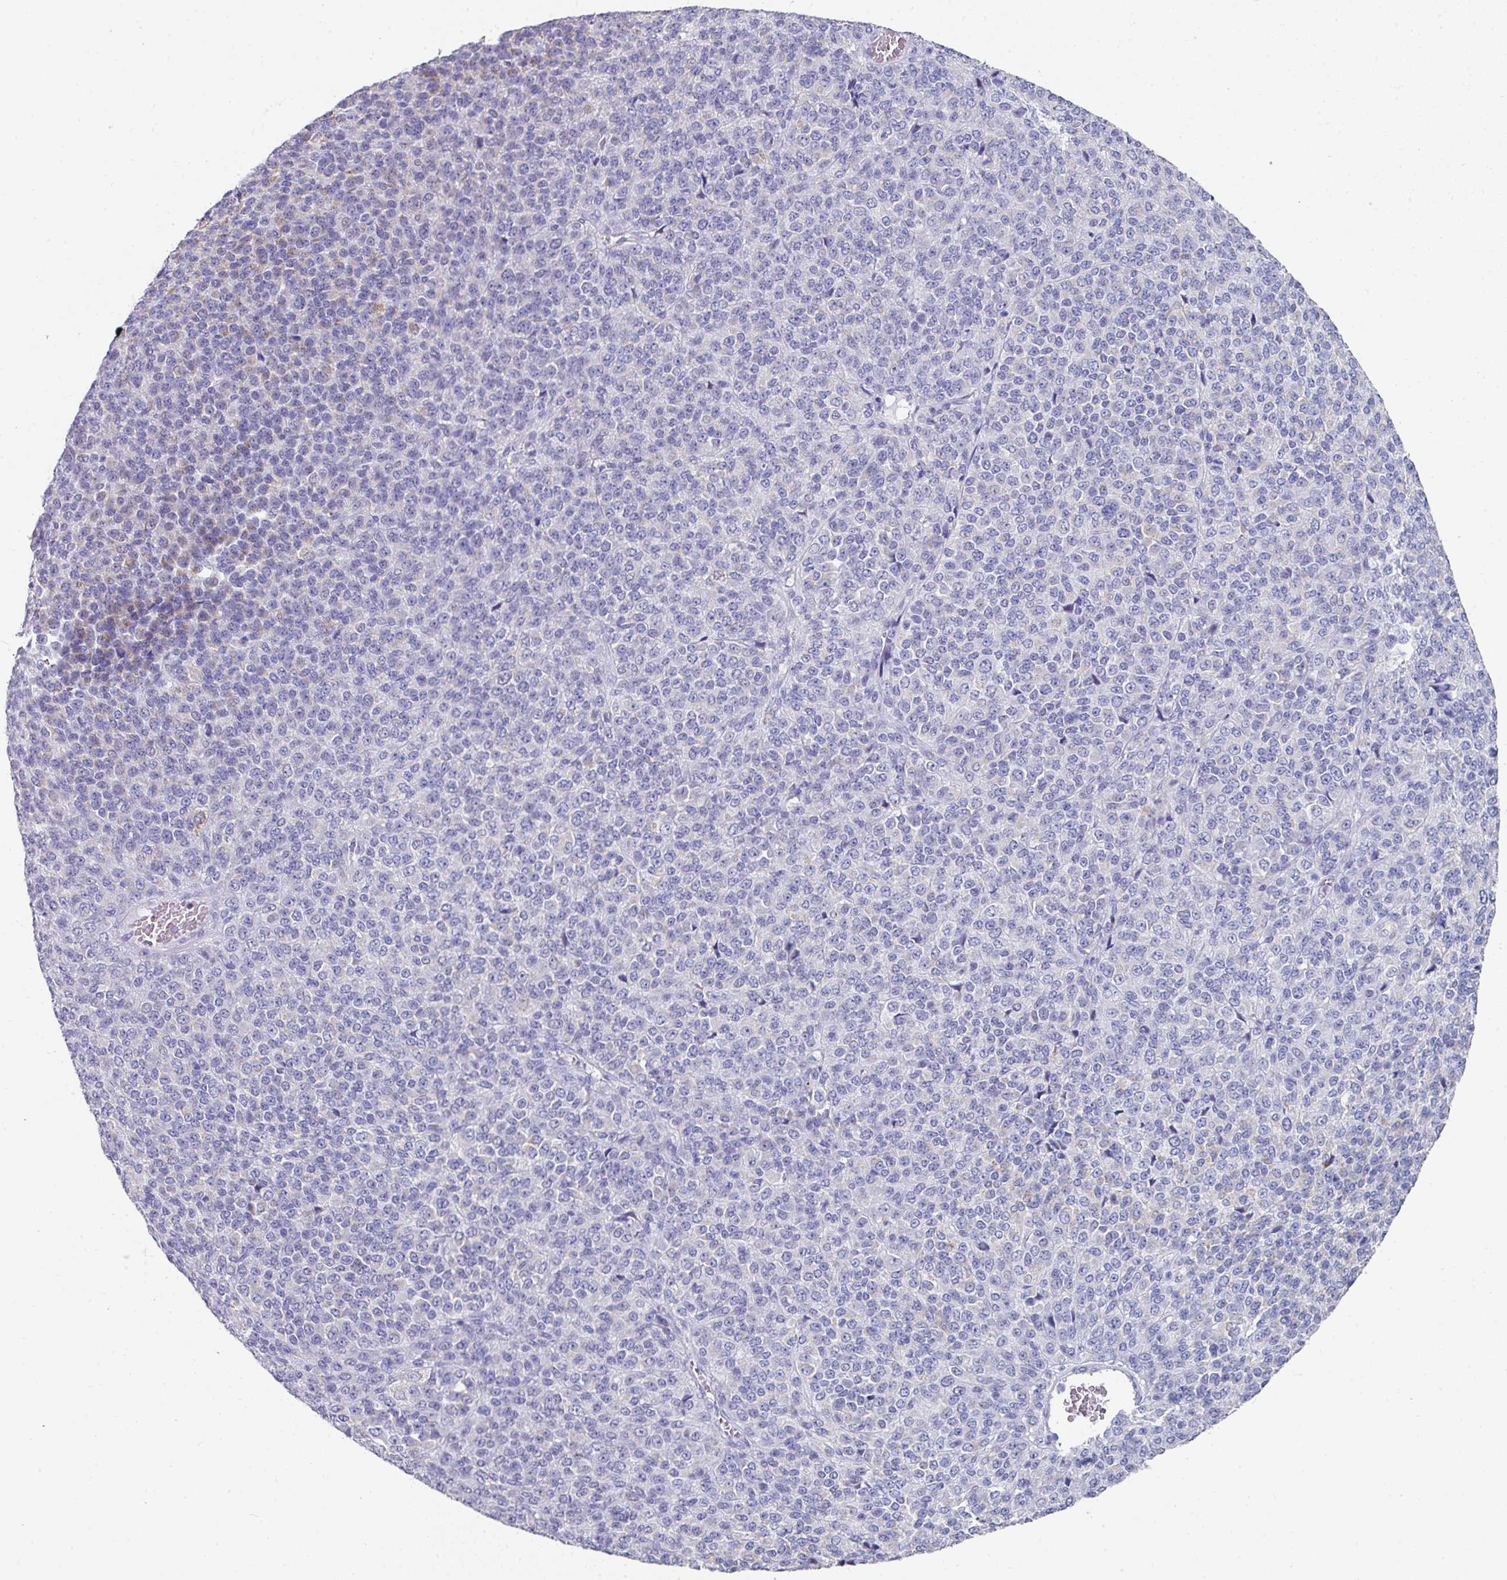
{"staining": {"intensity": "weak", "quantity": "<25%", "location": "cytoplasmic/membranous"}, "tissue": "melanoma", "cell_type": "Tumor cells", "image_type": "cancer", "snomed": [{"axis": "morphology", "description": "Malignant melanoma, Metastatic site"}, {"axis": "topography", "description": "Brain"}], "caption": "This micrograph is of malignant melanoma (metastatic site) stained with immunohistochemistry to label a protein in brown with the nuclei are counter-stained blue. There is no expression in tumor cells. (Brightfield microscopy of DAB (3,3'-diaminobenzidine) immunohistochemistry (IHC) at high magnification).", "gene": "SETBP1", "patient": {"sex": "female", "age": 56}}